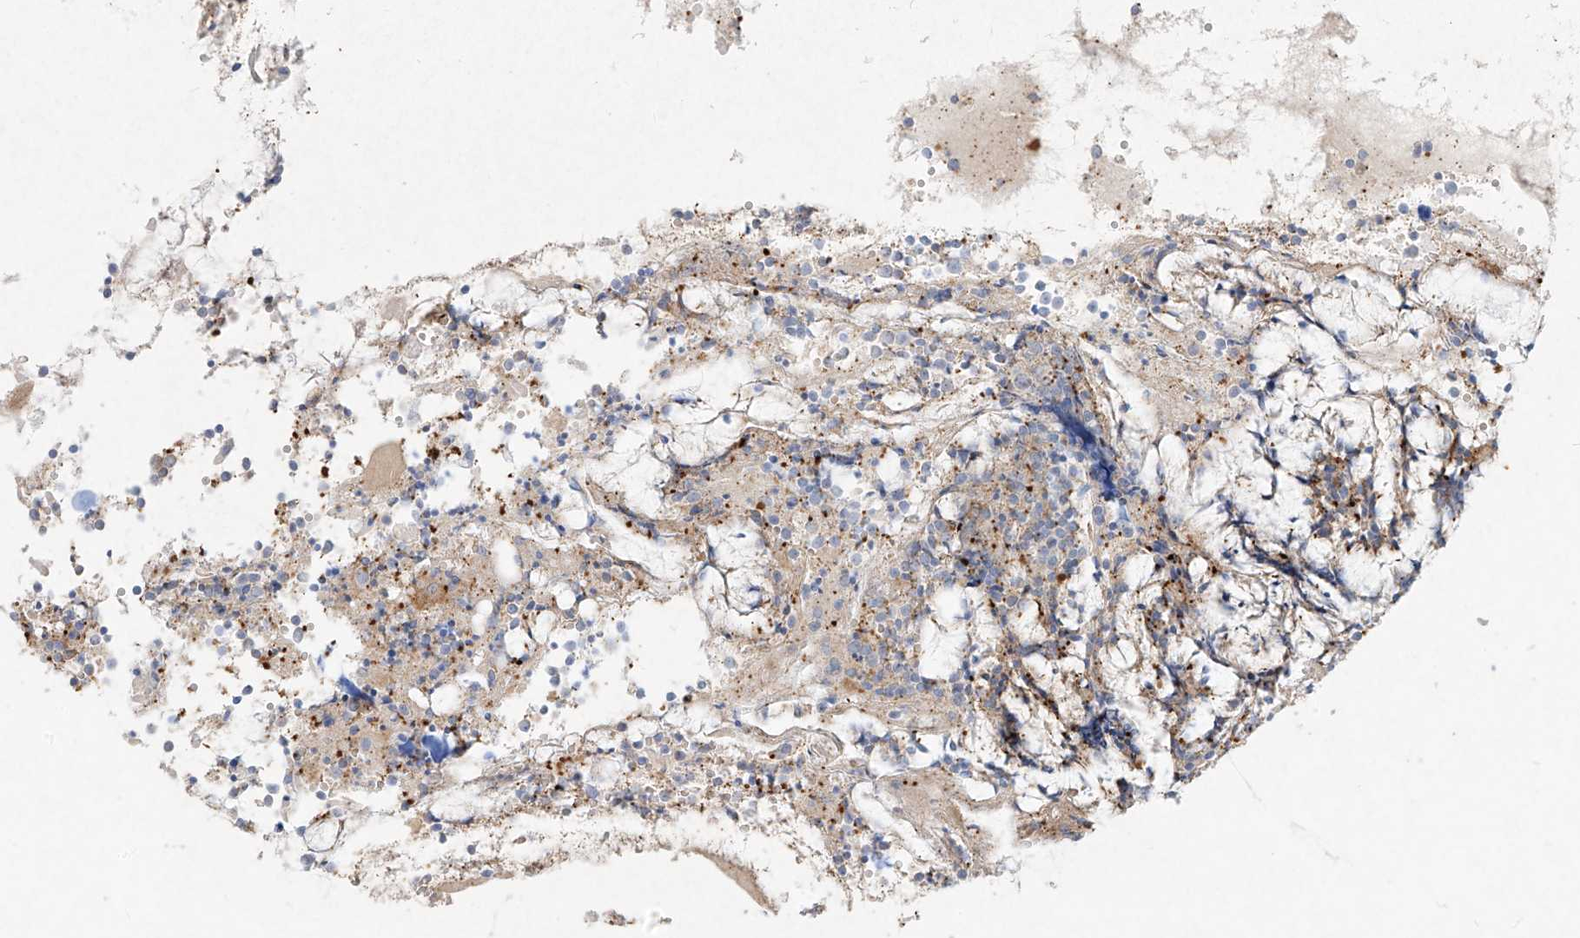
{"staining": {"intensity": "negative", "quantity": "none", "location": "none"}, "tissue": "appendix", "cell_type": "Glandular cells", "image_type": "normal", "snomed": [{"axis": "morphology", "description": "Normal tissue, NOS"}, {"axis": "topography", "description": "Appendix"}], "caption": "There is no significant staining in glandular cells of appendix. (IHC, brightfield microscopy, high magnification).", "gene": "PLEK", "patient": {"sex": "female", "age": 54}}